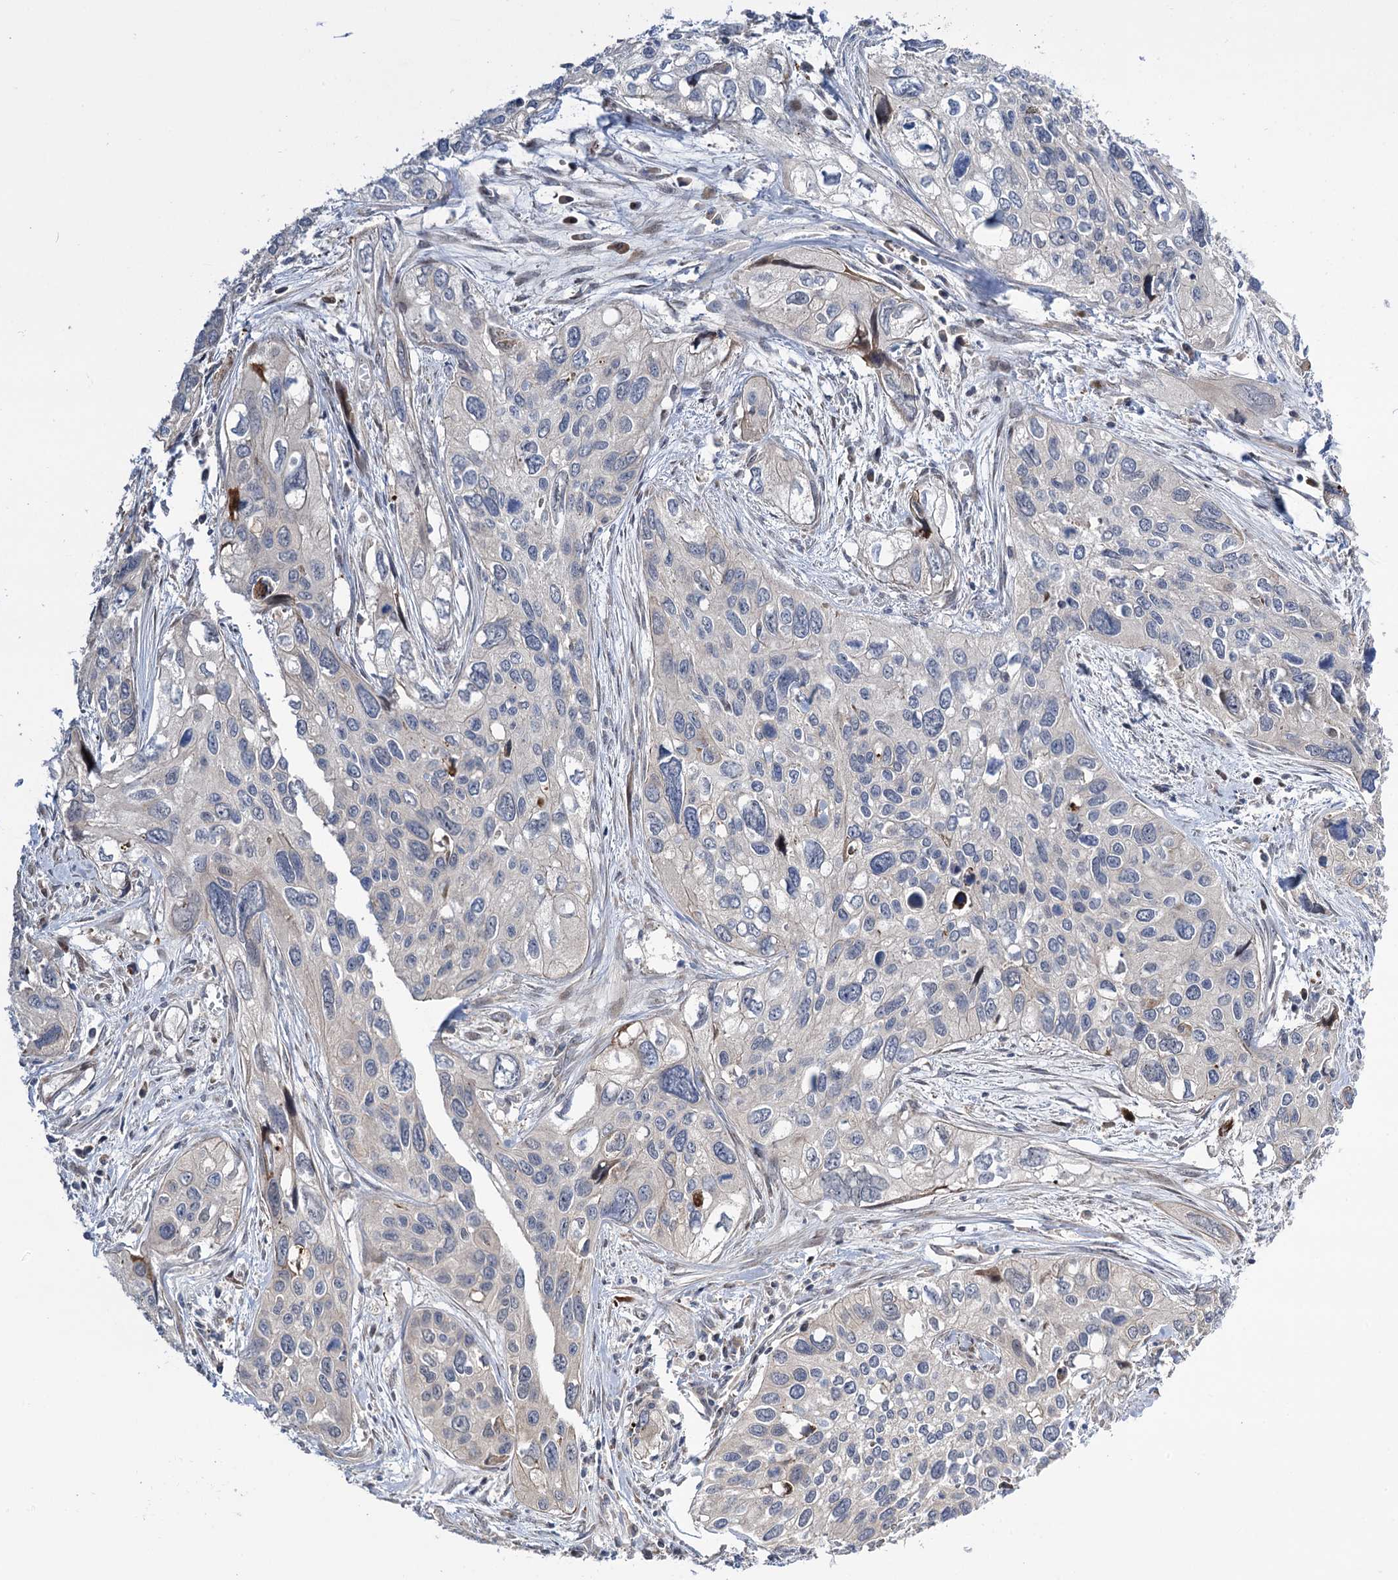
{"staining": {"intensity": "moderate", "quantity": "<25%", "location": "cytoplasmic/membranous"}, "tissue": "cervical cancer", "cell_type": "Tumor cells", "image_type": "cancer", "snomed": [{"axis": "morphology", "description": "Squamous cell carcinoma, NOS"}, {"axis": "topography", "description": "Cervix"}], "caption": "A brown stain labels moderate cytoplasmic/membranous expression of a protein in human cervical cancer (squamous cell carcinoma) tumor cells.", "gene": "UBR1", "patient": {"sex": "female", "age": 55}}